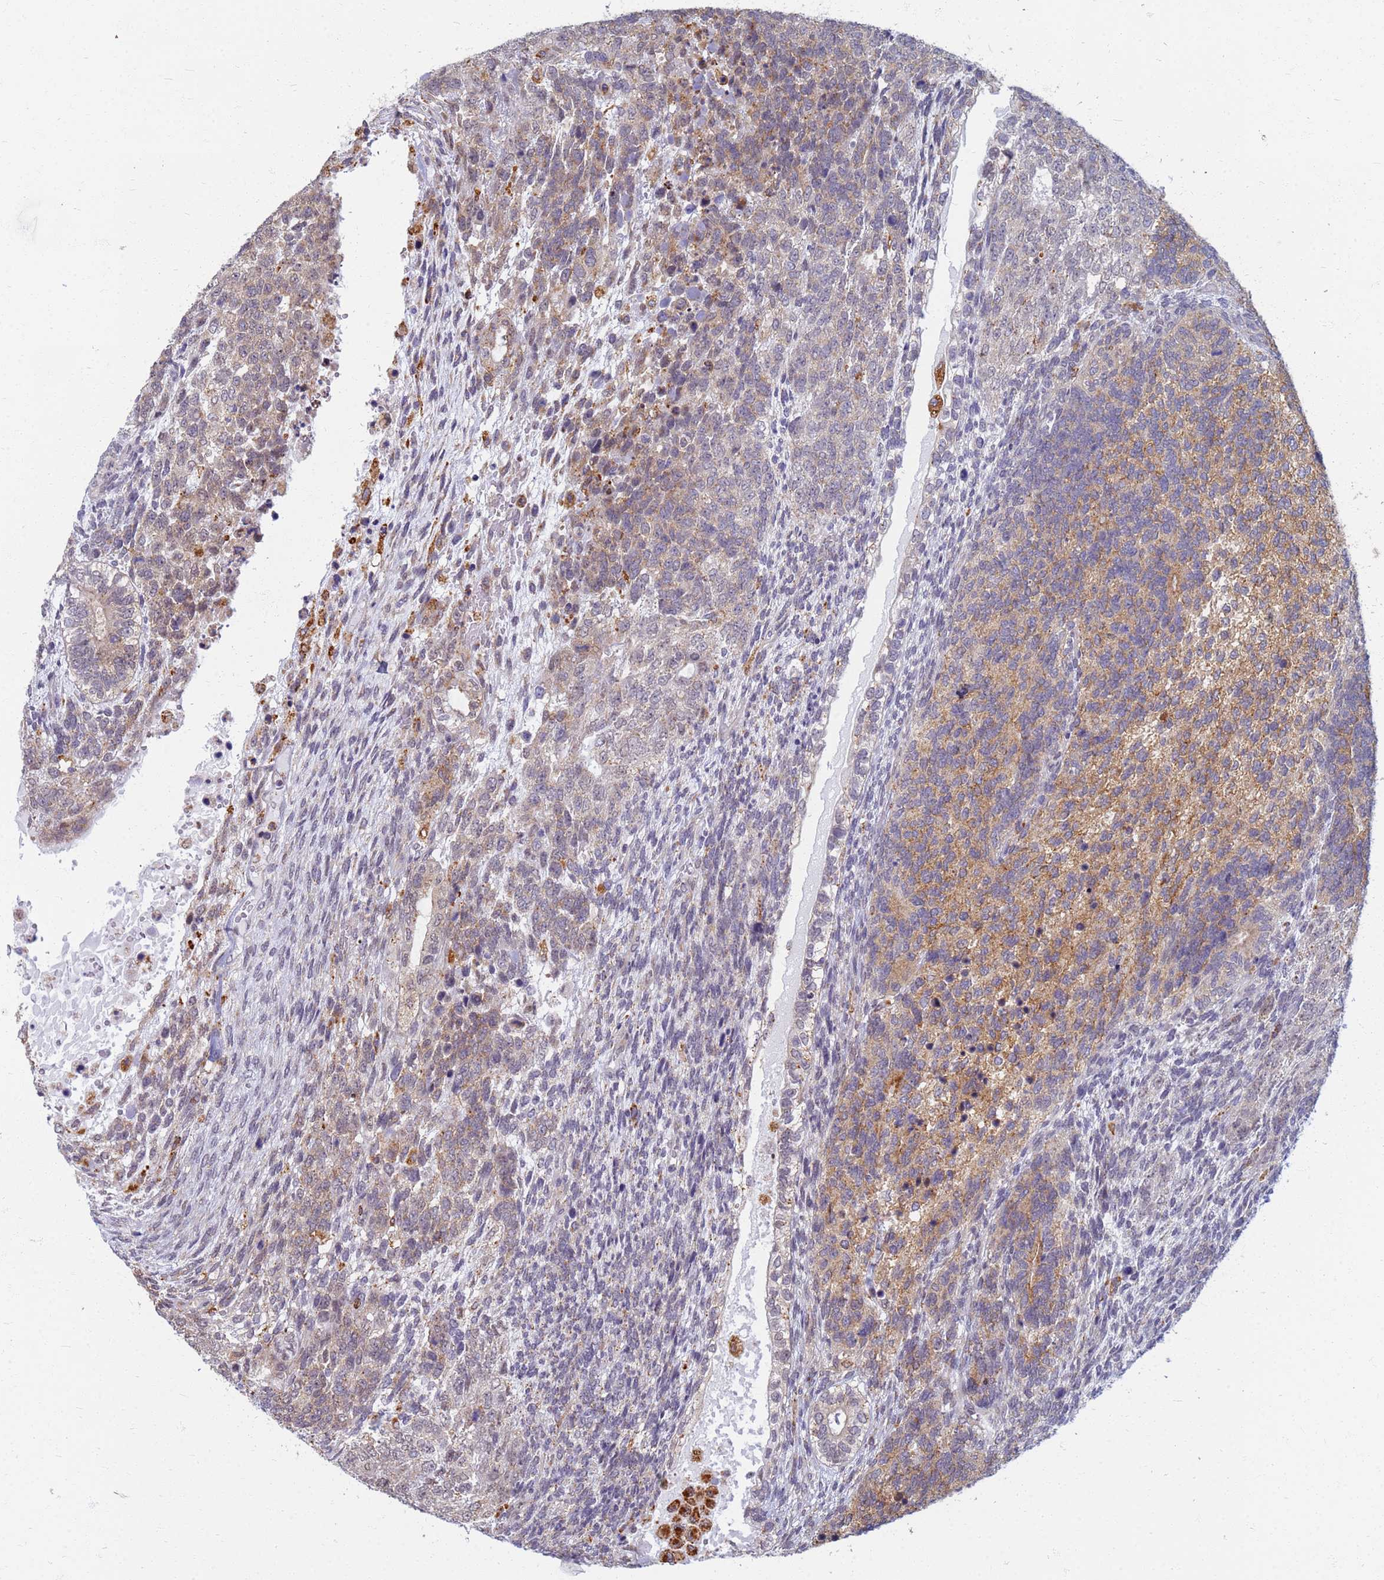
{"staining": {"intensity": "moderate", "quantity": "25%-75%", "location": "cytoplasmic/membranous"}, "tissue": "testis cancer", "cell_type": "Tumor cells", "image_type": "cancer", "snomed": [{"axis": "morphology", "description": "Carcinoma, Embryonal, NOS"}, {"axis": "topography", "description": "Testis"}], "caption": "Protein analysis of testis cancer tissue exhibits moderate cytoplasmic/membranous expression in approximately 25%-75% of tumor cells.", "gene": "ATP6V1E1", "patient": {"sex": "male", "age": 23}}